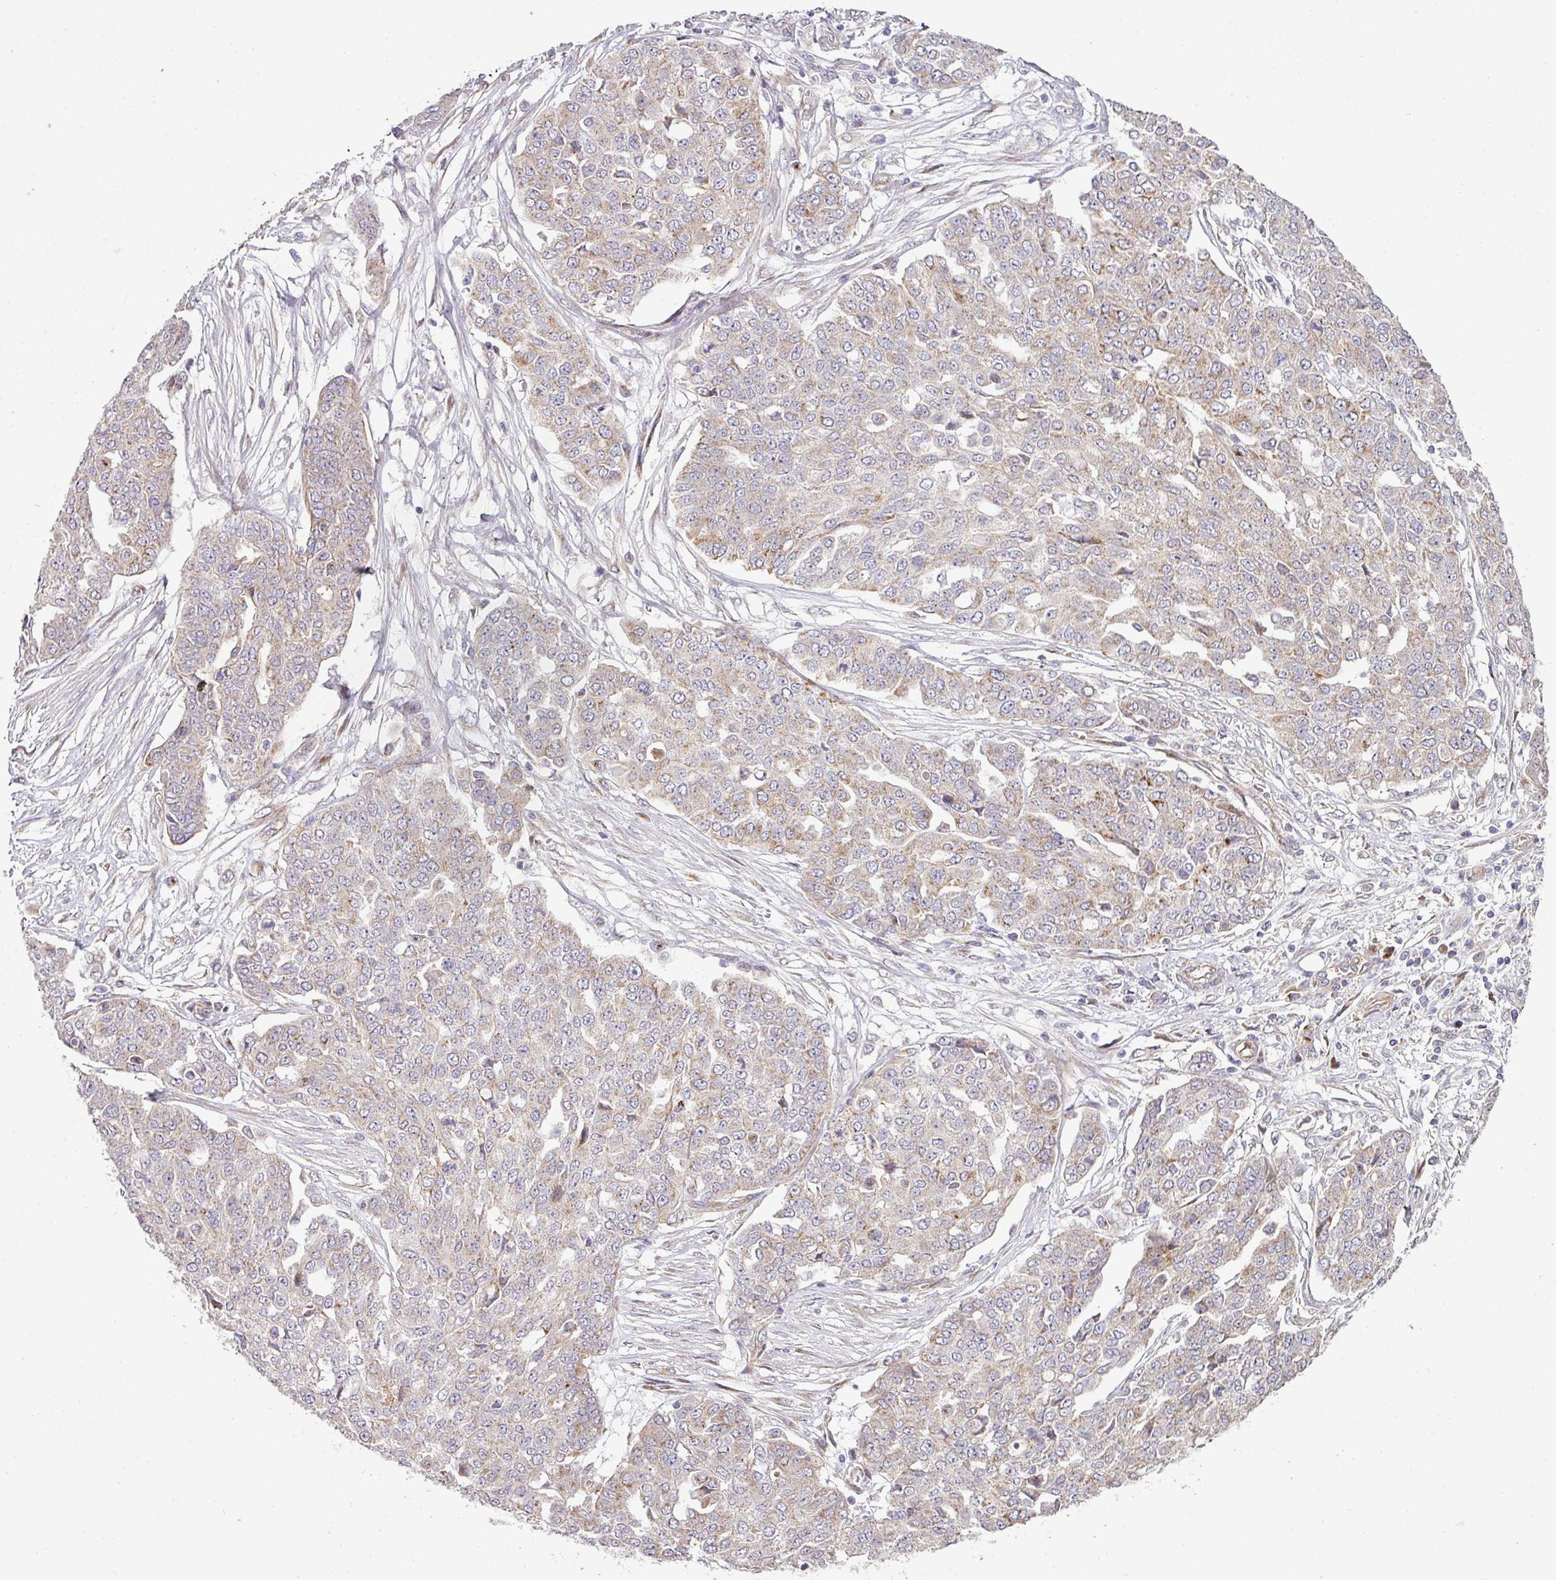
{"staining": {"intensity": "moderate", "quantity": "25%-75%", "location": "cytoplasmic/membranous"}, "tissue": "ovarian cancer", "cell_type": "Tumor cells", "image_type": "cancer", "snomed": [{"axis": "morphology", "description": "Cystadenocarcinoma, serous, NOS"}, {"axis": "topography", "description": "Soft tissue"}, {"axis": "topography", "description": "Ovary"}], "caption": "Immunohistochemical staining of ovarian serous cystadenocarcinoma displays medium levels of moderate cytoplasmic/membranous positivity in about 25%-75% of tumor cells. (Brightfield microscopy of DAB IHC at high magnification).", "gene": "TIMMDC1", "patient": {"sex": "female", "age": 57}}